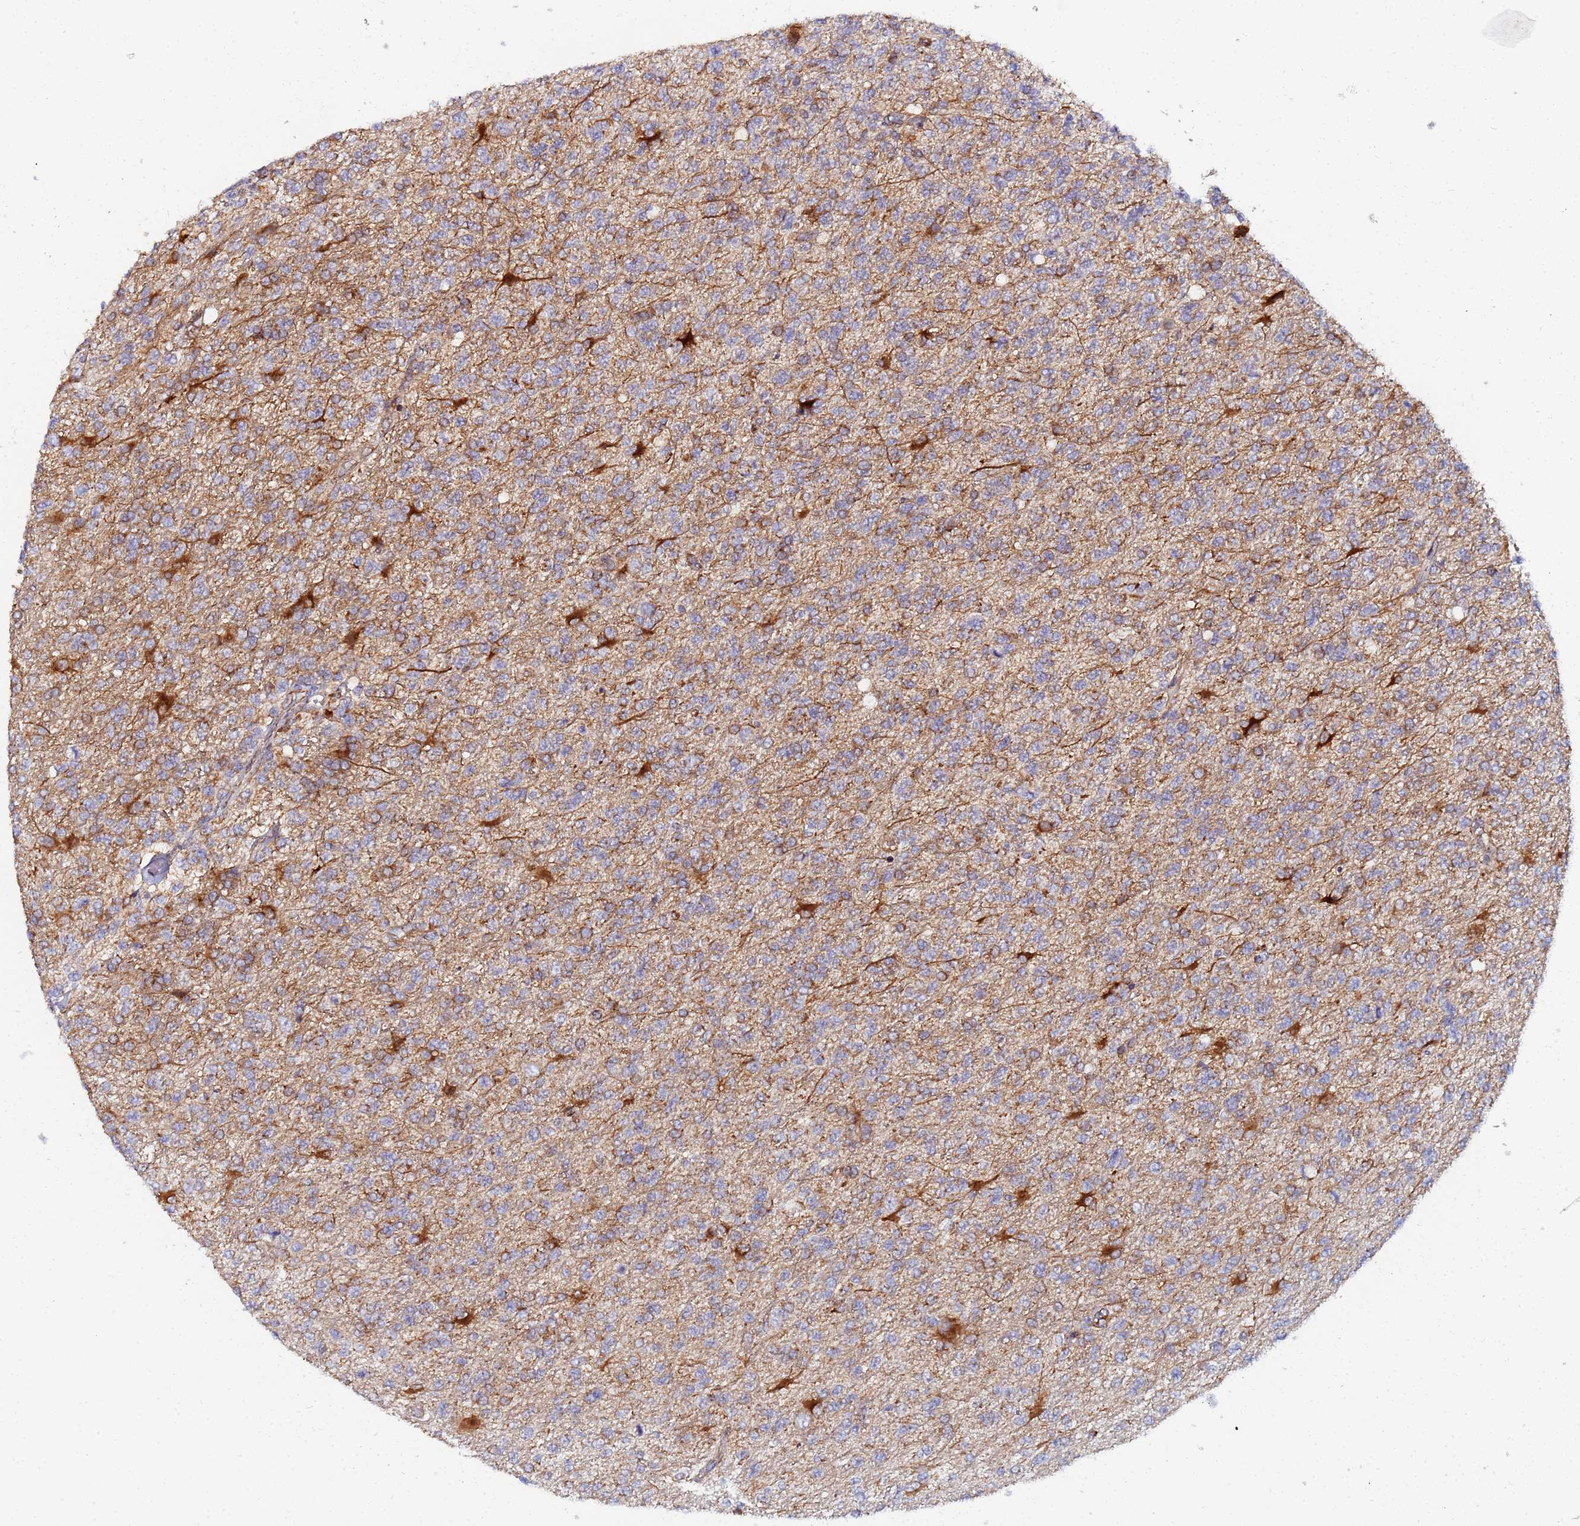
{"staining": {"intensity": "moderate", "quantity": "25%-75%", "location": "cytoplasmic/membranous"}, "tissue": "glioma", "cell_type": "Tumor cells", "image_type": "cancer", "snomed": [{"axis": "morphology", "description": "Glioma, malignant, High grade"}, {"axis": "topography", "description": "Brain"}], "caption": "IHC (DAB) staining of glioma shows moderate cytoplasmic/membranous protein expression in approximately 25%-75% of tumor cells. Immunohistochemistry (ihc) stains the protein of interest in brown and the nuclei are stained blue.", "gene": "CCDC127", "patient": {"sex": "male", "age": 56}}